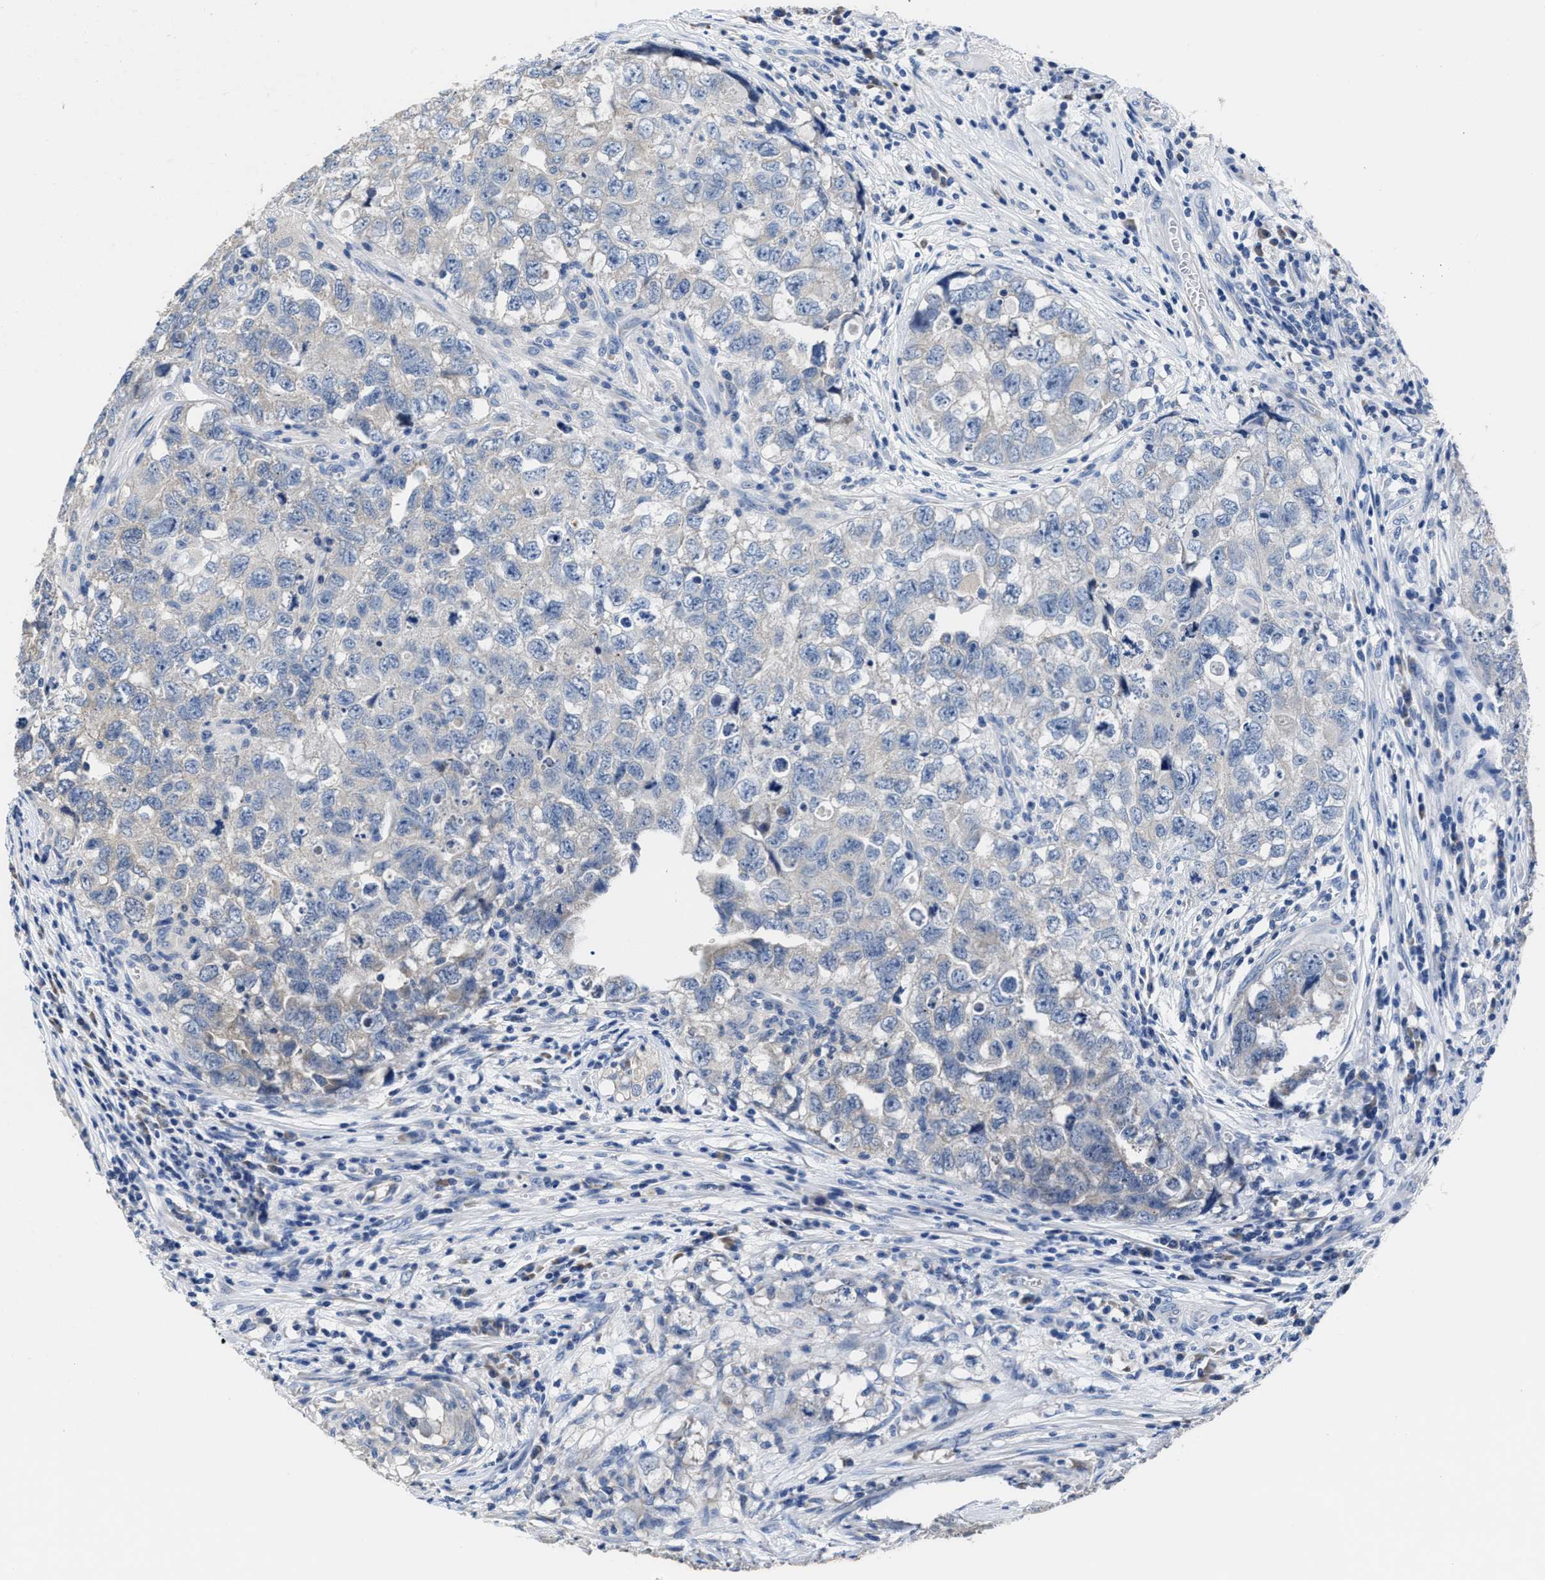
{"staining": {"intensity": "negative", "quantity": "none", "location": "none"}, "tissue": "testis cancer", "cell_type": "Tumor cells", "image_type": "cancer", "snomed": [{"axis": "morphology", "description": "Seminoma, NOS"}, {"axis": "morphology", "description": "Carcinoma, Embryonal, NOS"}, {"axis": "topography", "description": "Testis"}], "caption": "Tumor cells show no significant expression in testis cancer. (IHC, brightfield microscopy, high magnification).", "gene": "HOOK1", "patient": {"sex": "male", "age": 43}}